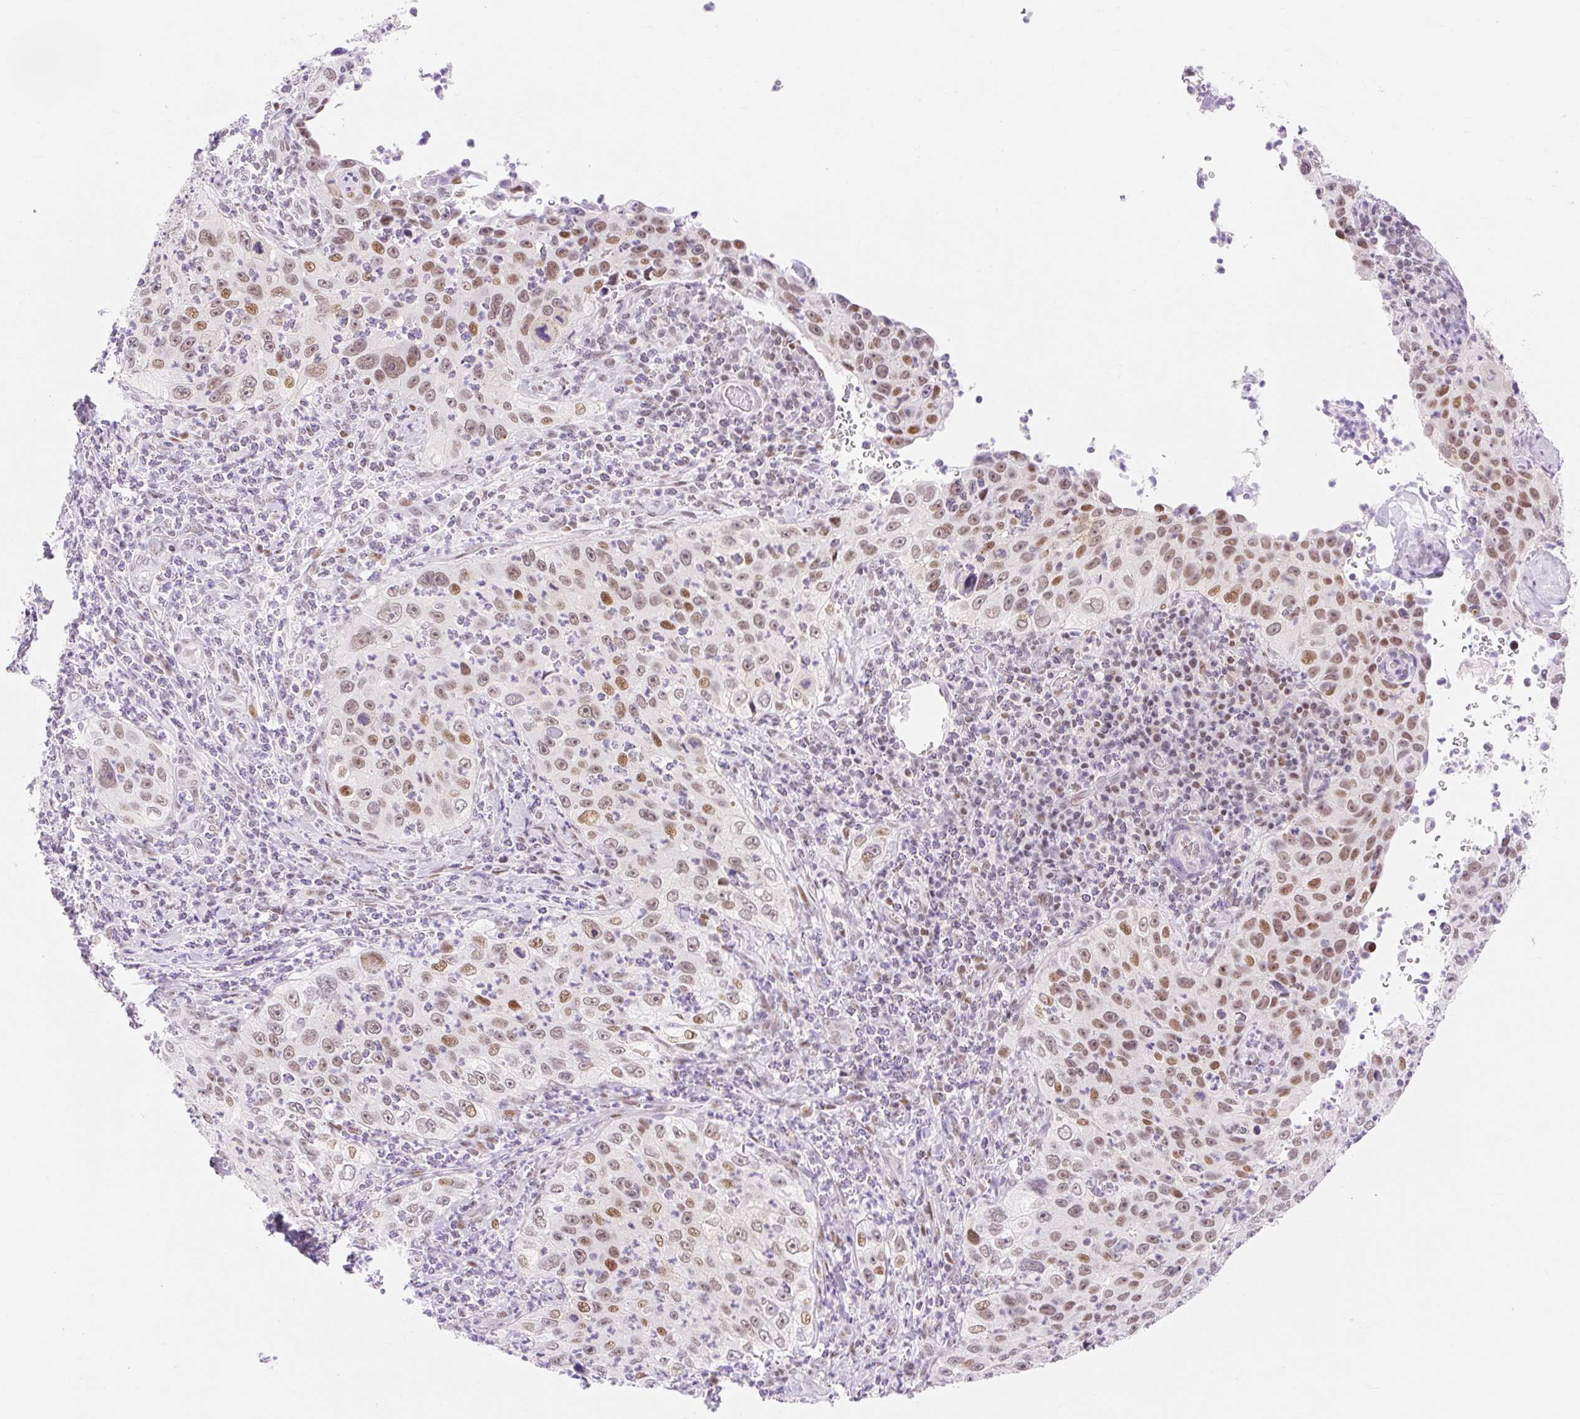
{"staining": {"intensity": "moderate", "quantity": ">75%", "location": "nuclear"}, "tissue": "cervical cancer", "cell_type": "Tumor cells", "image_type": "cancer", "snomed": [{"axis": "morphology", "description": "Squamous cell carcinoma, NOS"}, {"axis": "topography", "description": "Cervix"}], "caption": "A brown stain highlights moderate nuclear staining of a protein in human cervical squamous cell carcinoma tumor cells. (Brightfield microscopy of DAB IHC at high magnification).", "gene": "H2BW1", "patient": {"sex": "female", "age": 30}}